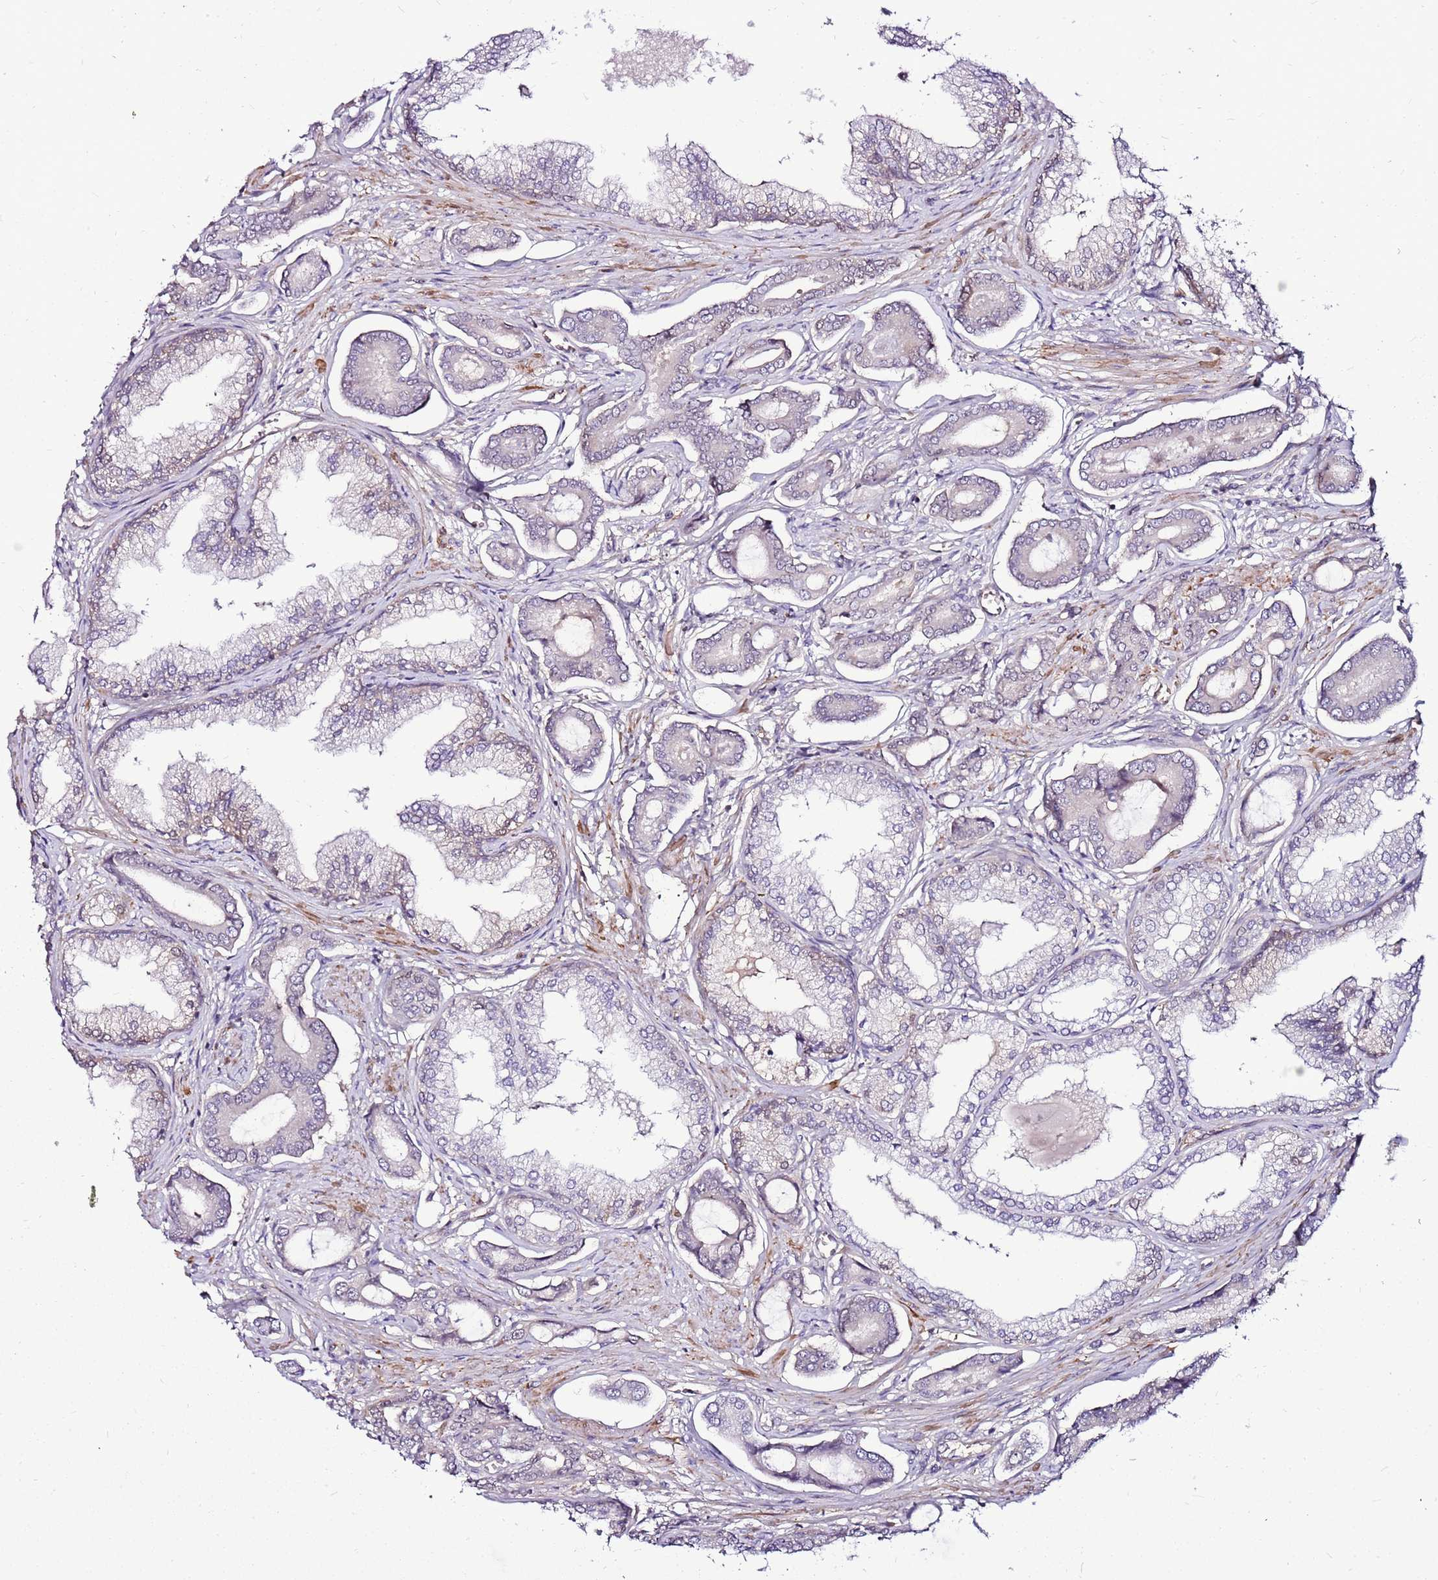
{"staining": {"intensity": "negative", "quantity": "none", "location": "none"}, "tissue": "prostate cancer", "cell_type": "Tumor cells", "image_type": "cancer", "snomed": [{"axis": "morphology", "description": "Adenocarcinoma, NOS"}, {"axis": "topography", "description": "Prostate and seminal vesicle, NOS"}], "caption": "Prostate cancer (adenocarcinoma) was stained to show a protein in brown. There is no significant positivity in tumor cells.", "gene": "POLE3", "patient": {"sex": "male", "age": 76}}